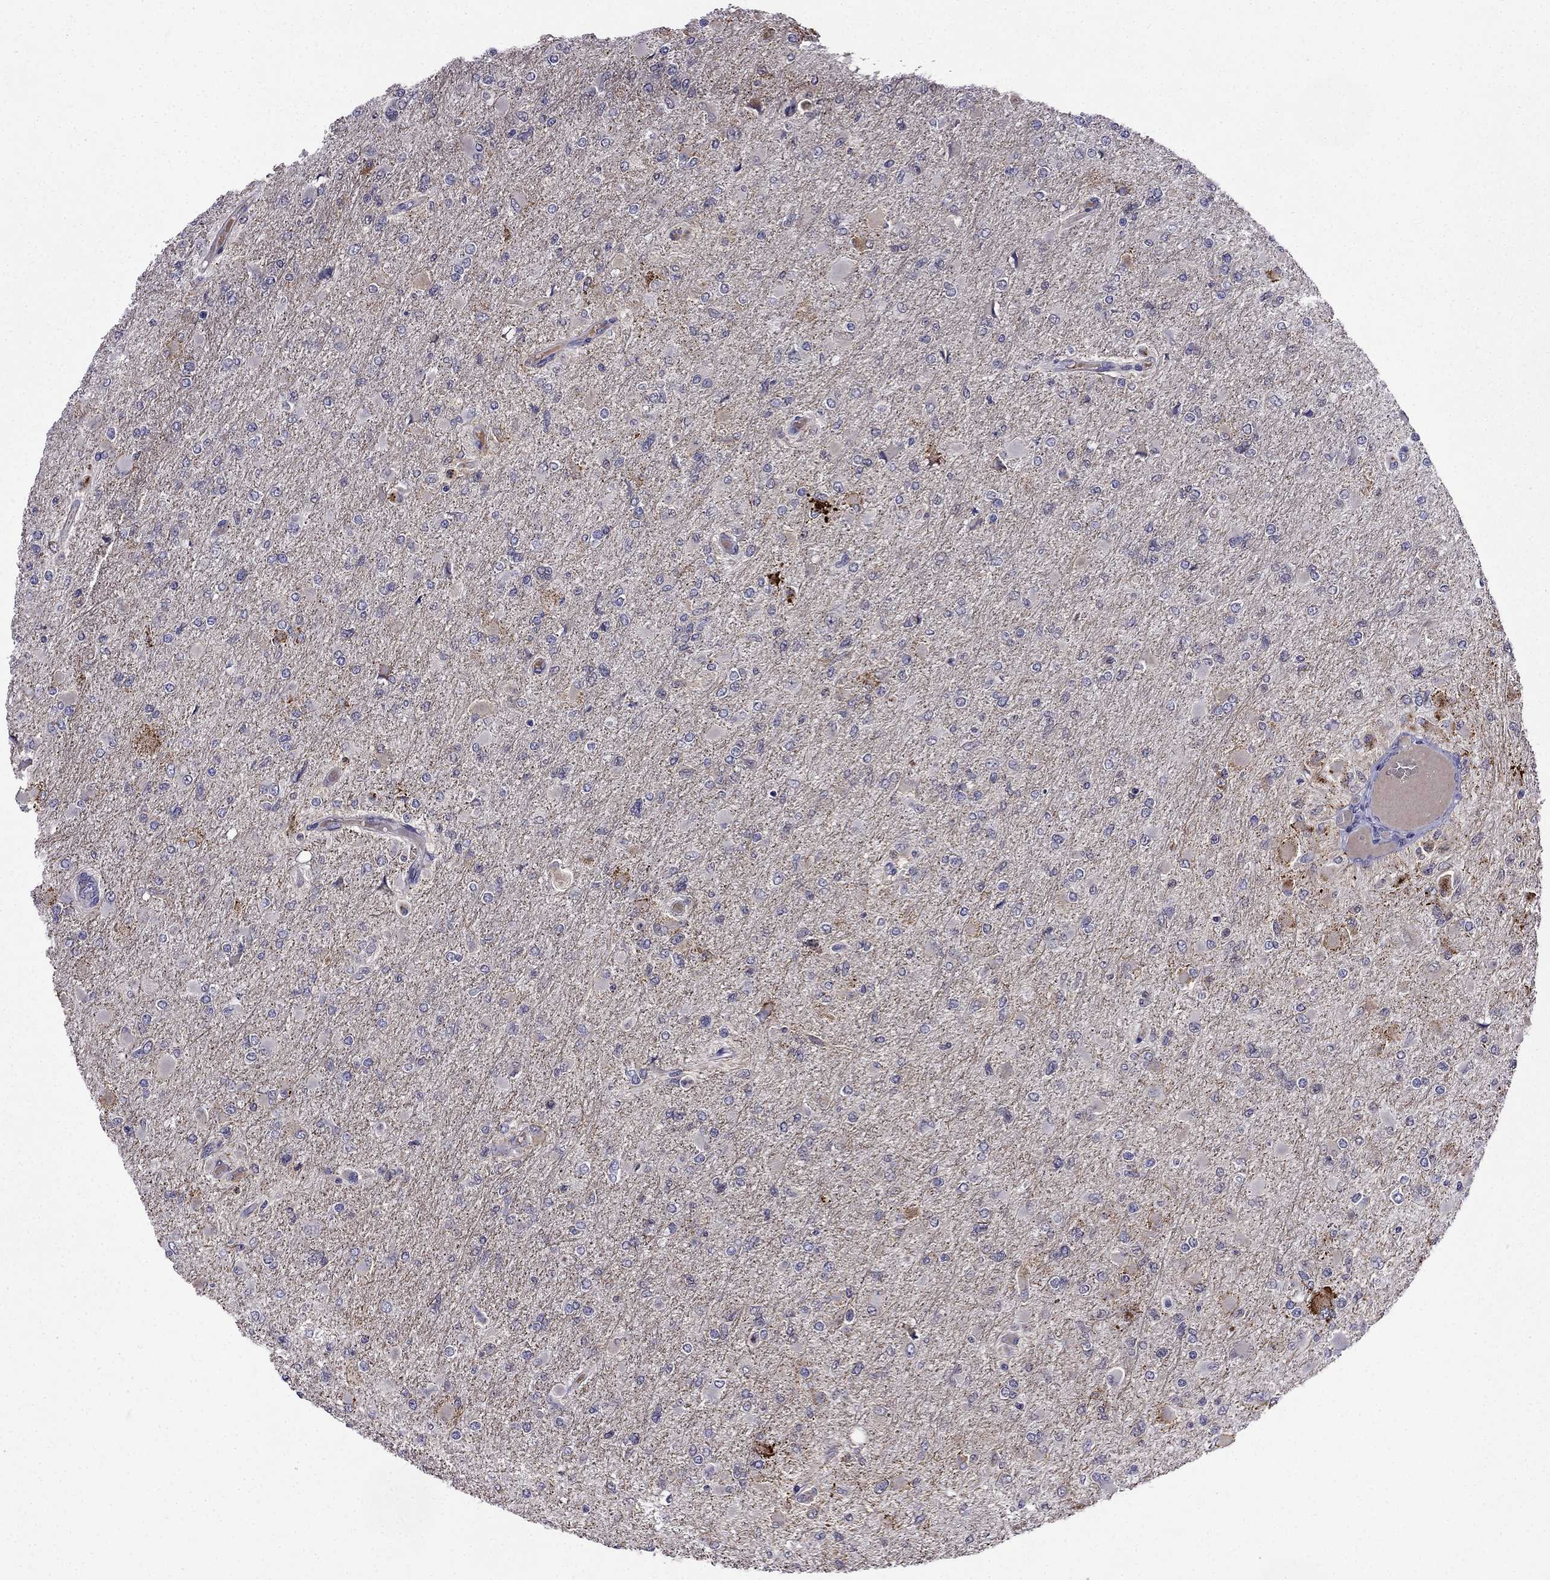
{"staining": {"intensity": "negative", "quantity": "none", "location": "none"}, "tissue": "glioma", "cell_type": "Tumor cells", "image_type": "cancer", "snomed": [{"axis": "morphology", "description": "Glioma, malignant, High grade"}, {"axis": "topography", "description": "Cerebral cortex"}], "caption": "Tumor cells show no significant staining in glioma.", "gene": "PI16", "patient": {"sex": "female", "age": 36}}